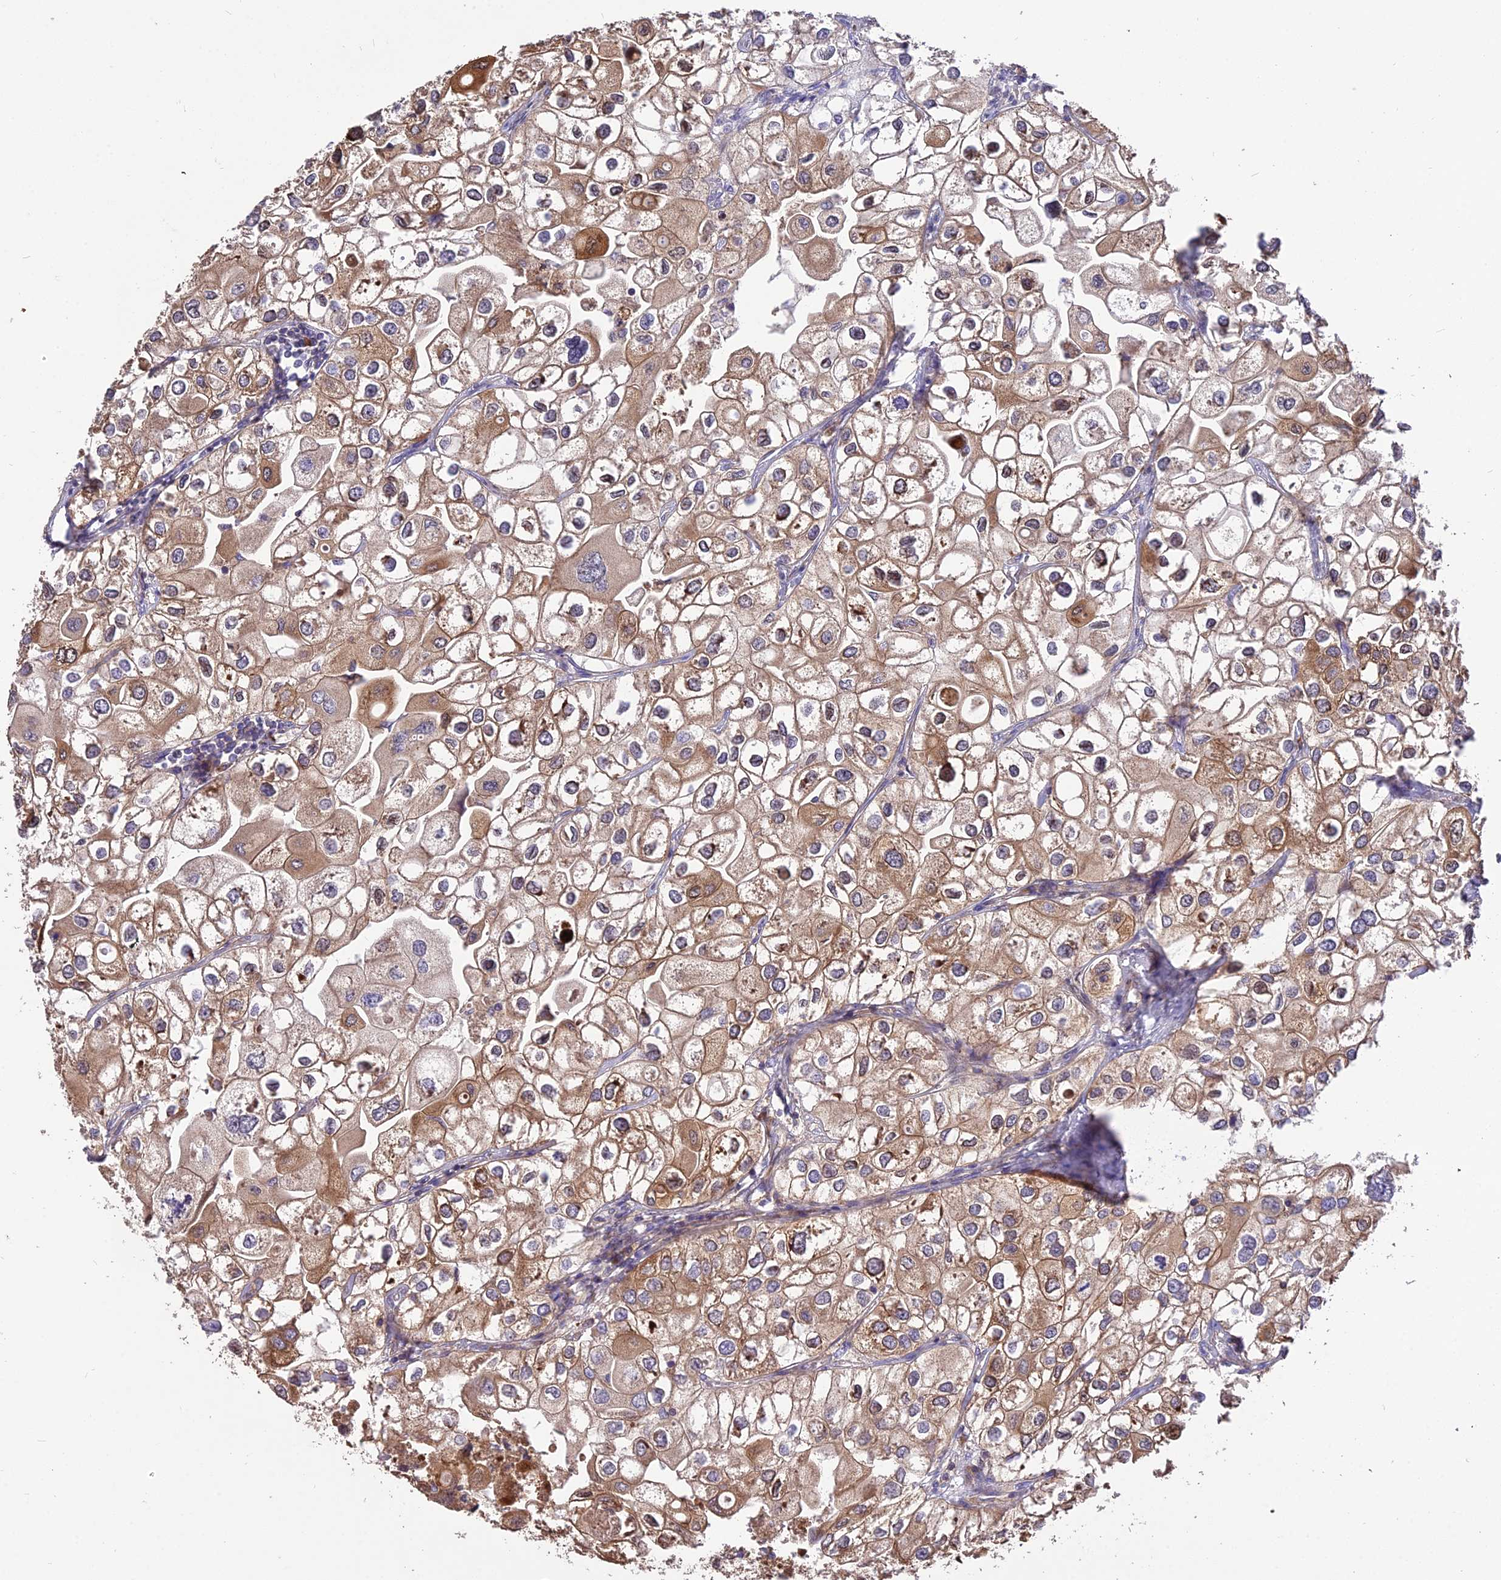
{"staining": {"intensity": "moderate", "quantity": ">75%", "location": "cytoplasmic/membranous,nuclear"}, "tissue": "urothelial cancer", "cell_type": "Tumor cells", "image_type": "cancer", "snomed": [{"axis": "morphology", "description": "Urothelial carcinoma, High grade"}, {"axis": "topography", "description": "Urinary bladder"}], "caption": "Brown immunohistochemical staining in urothelial carcinoma (high-grade) demonstrates moderate cytoplasmic/membranous and nuclear expression in approximately >75% of tumor cells. The staining was performed using DAB, with brown indicating positive protein expression. Nuclei are stained blue with hematoxylin.", "gene": "ROCK1", "patient": {"sex": "male", "age": 64}}